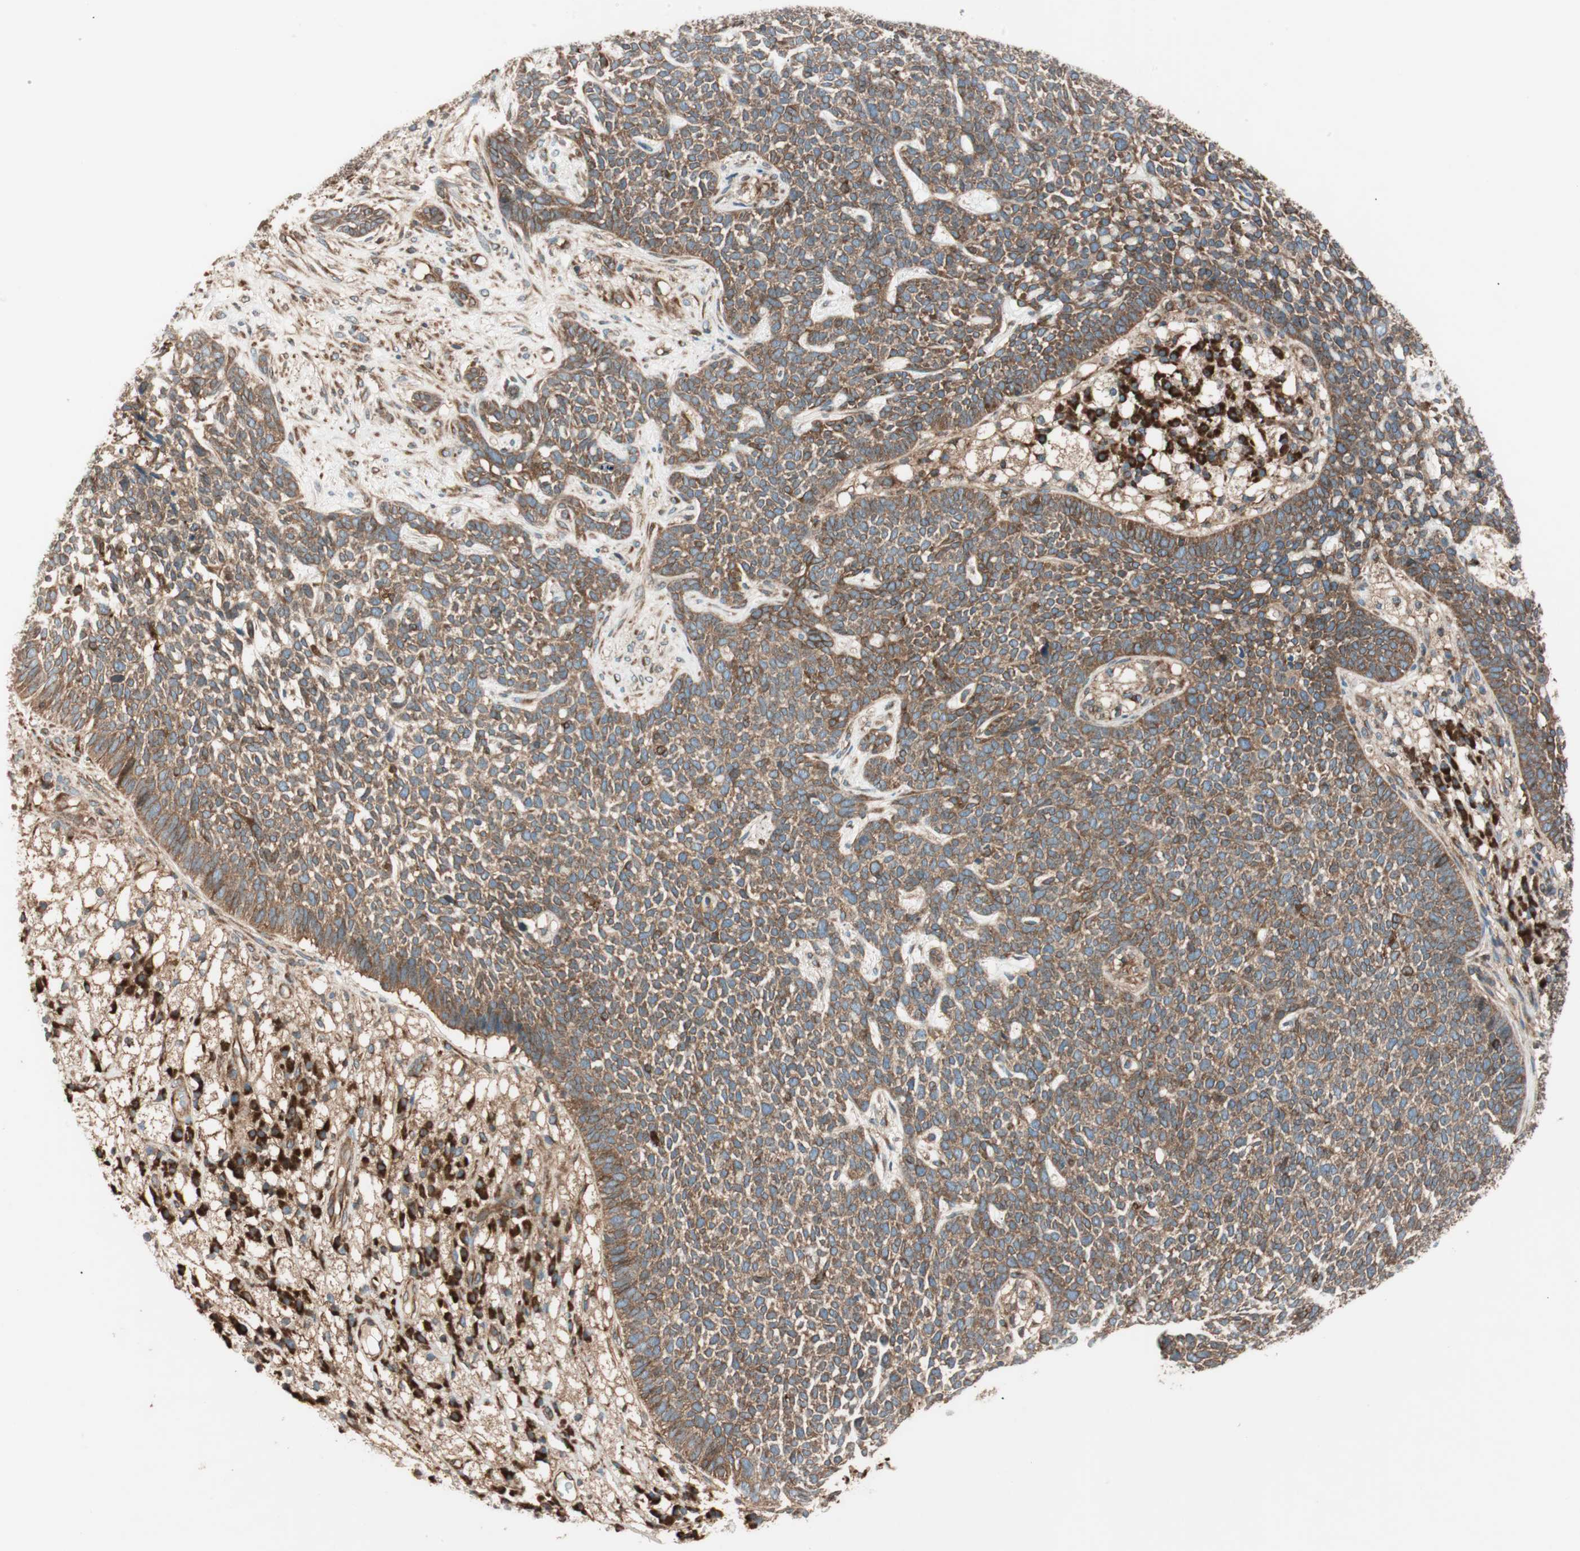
{"staining": {"intensity": "moderate", "quantity": ">75%", "location": "cytoplasmic/membranous"}, "tissue": "skin cancer", "cell_type": "Tumor cells", "image_type": "cancer", "snomed": [{"axis": "morphology", "description": "Basal cell carcinoma"}, {"axis": "topography", "description": "Skin"}], "caption": "A medium amount of moderate cytoplasmic/membranous positivity is present in about >75% of tumor cells in skin basal cell carcinoma tissue.", "gene": "RAB5A", "patient": {"sex": "female", "age": 84}}